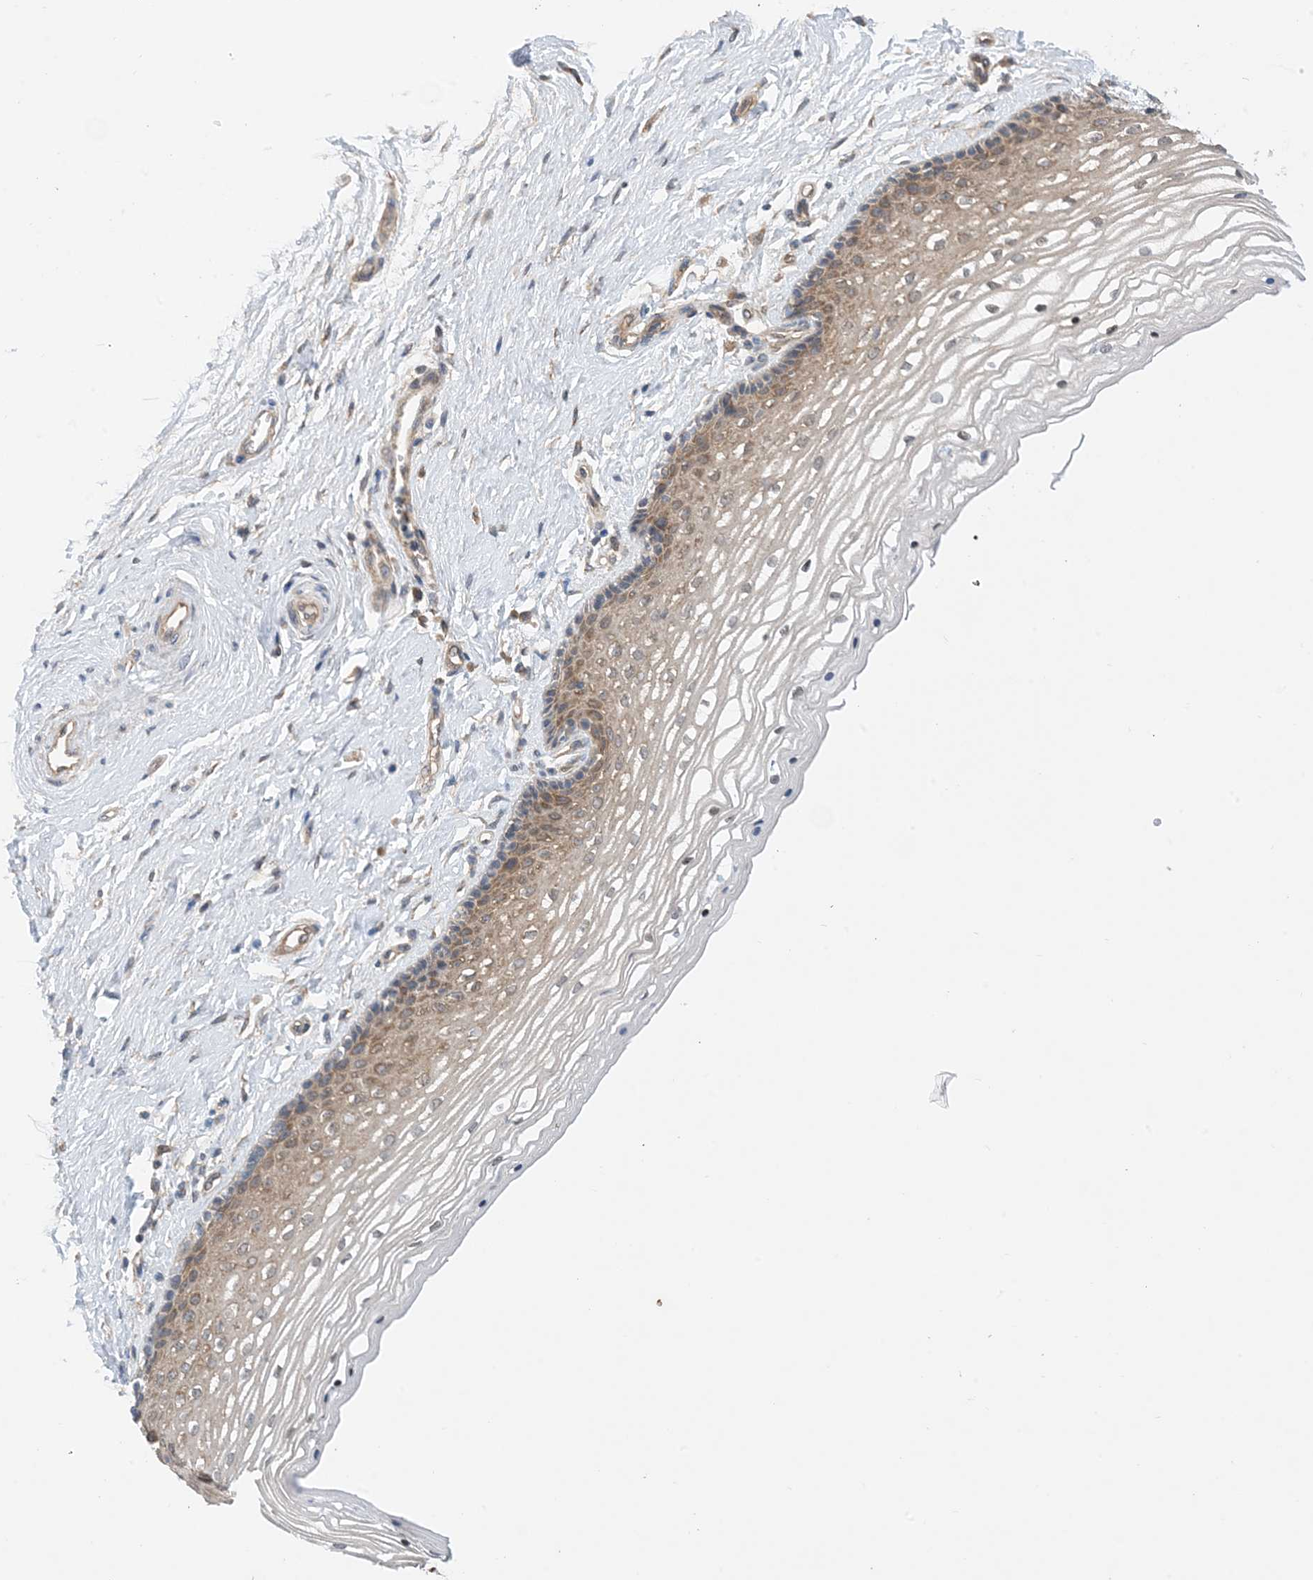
{"staining": {"intensity": "moderate", "quantity": "25%-75%", "location": "cytoplasmic/membranous"}, "tissue": "vagina", "cell_type": "Squamous epithelial cells", "image_type": "normal", "snomed": [{"axis": "morphology", "description": "Normal tissue, NOS"}, {"axis": "topography", "description": "Vagina"}], "caption": "Protein analysis of normal vagina demonstrates moderate cytoplasmic/membranous staining in about 25%-75% of squamous epithelial cells.", "gene": "EHBP1", "patient": {"sex": "female", "age": 46}}